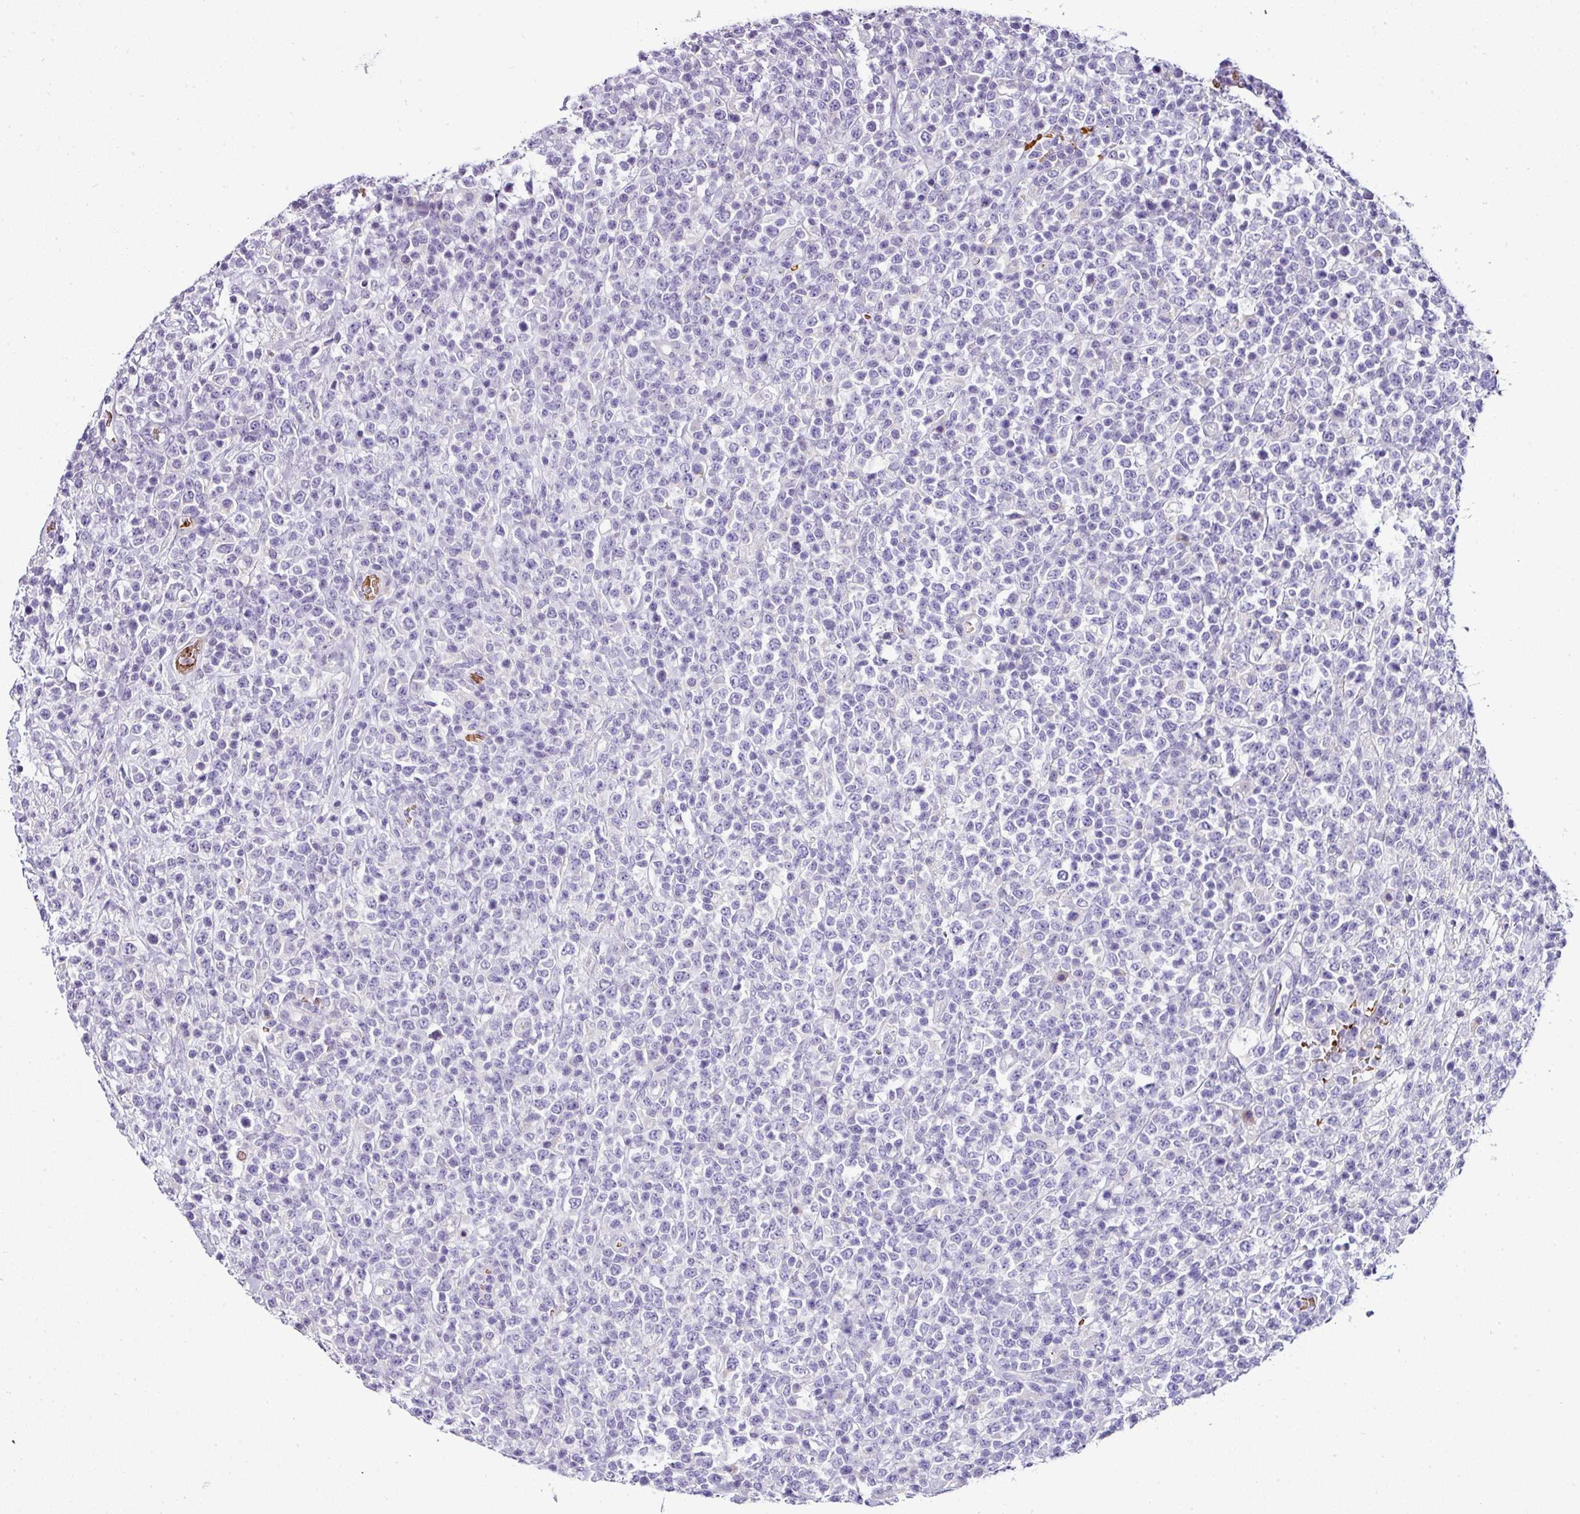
{"staining": {"intensity": "negative", "quantity": "none", "location": "none"}, "tissue": "lymphoma", "cell_type": "Tumor cells", "image_type": "cancer", "snomed": [{"axis": "morphology", "description": "Malignant lymphoma, non-Hodgkin's type, High grade"}, {"axis": "topography", "description": "Colon"}], "caption": "Histopathology image shows no significant protein expression in tumor cells of lymphoma.", "gene": "NAPSA", "patient": {"sex": "female", "age": 53}}